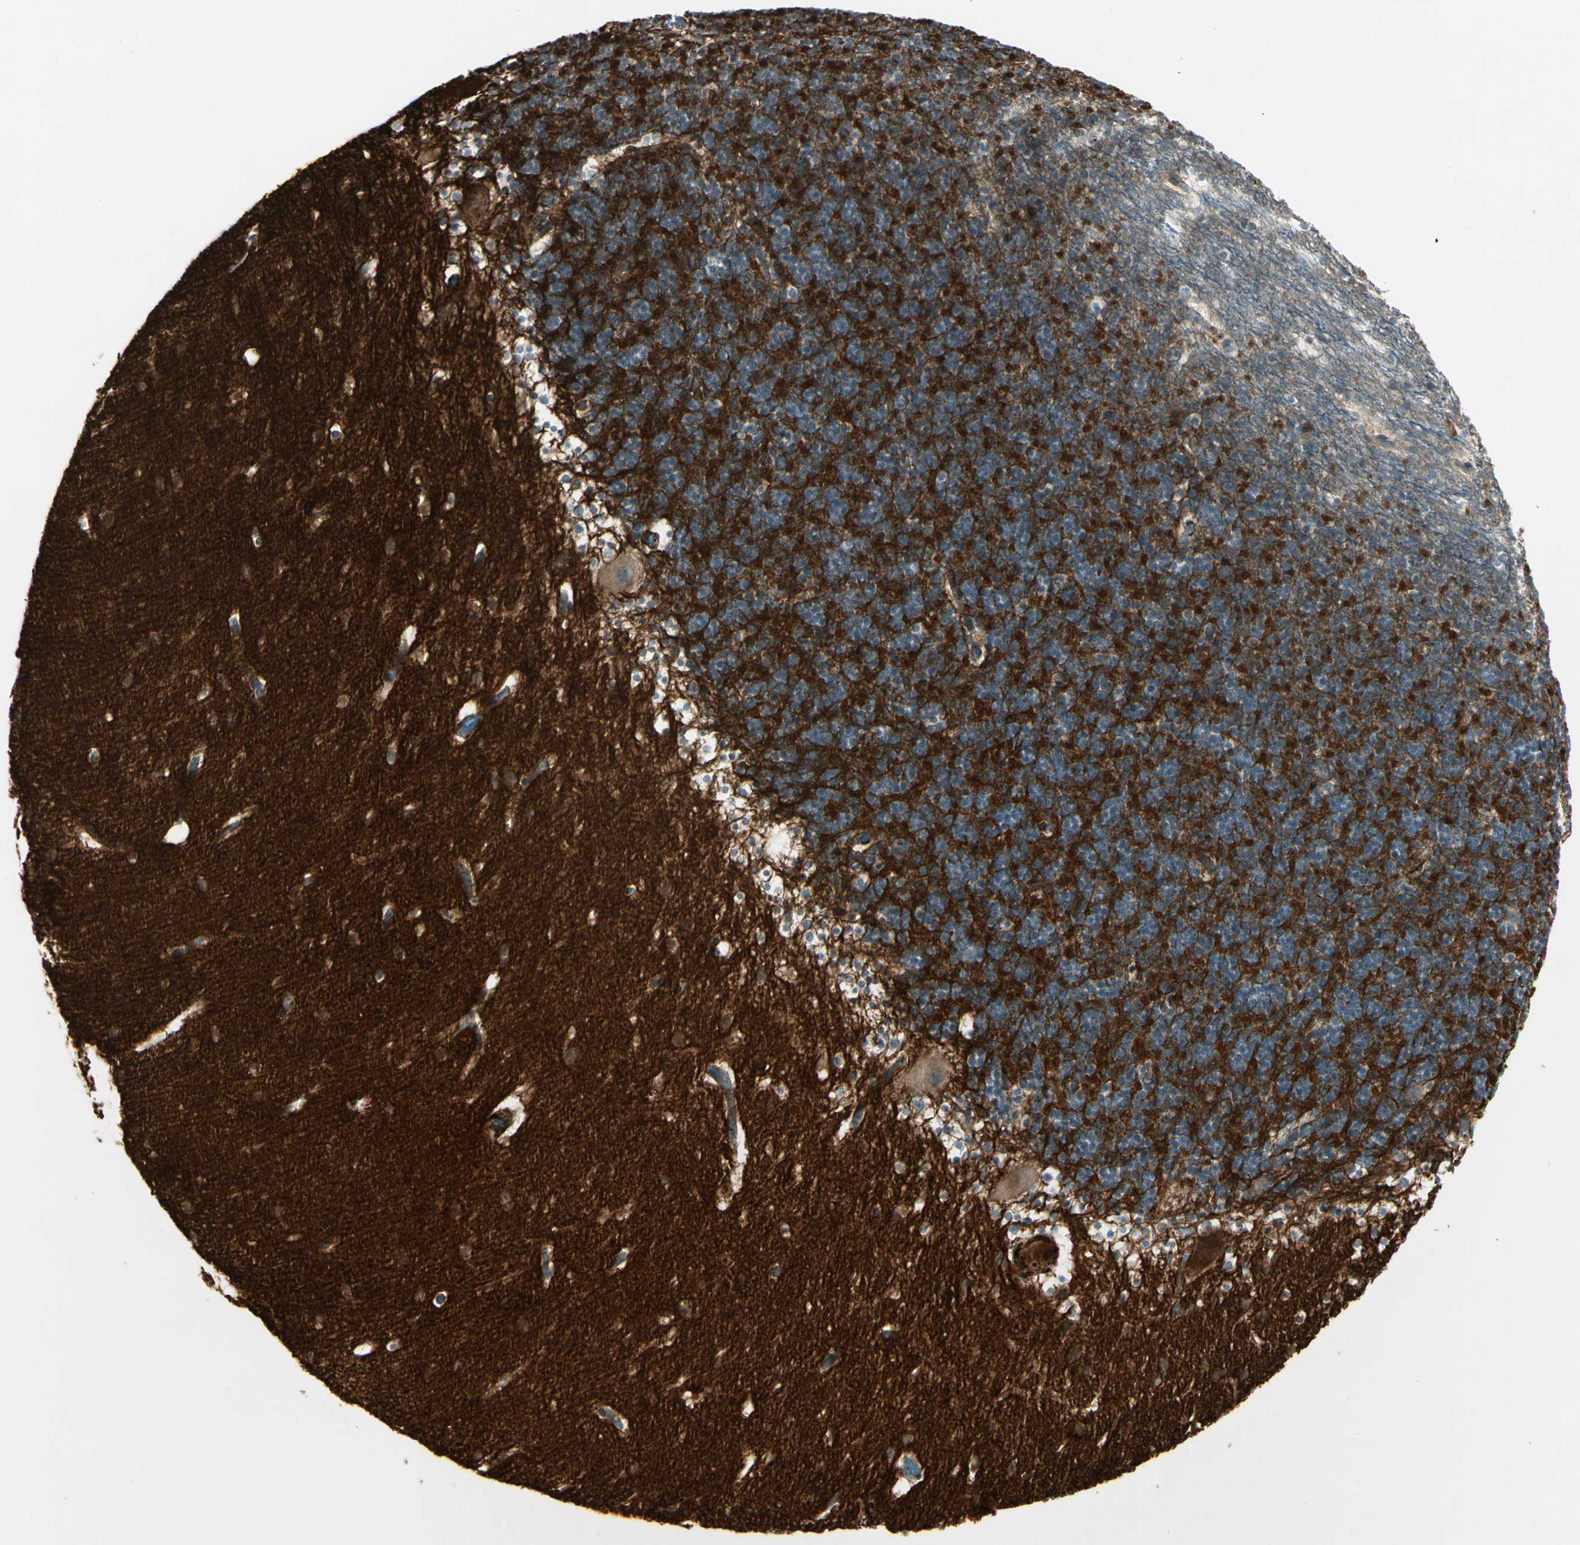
{"staining": {"intensity": "strong", "quantity": "<25%", "location": "cytoplasmic/membranous"}, "tissue": "cerebellum", "cell_type": "Cells in granular layer", "image_type": "normal", "snomed": [{"axis": "morphology", "description": "Normal tissue, NOS"}, {"axis": "topography", "description": "Cerebellum"}], "caption": "Cerebellum was stained to show a protein in brown. There is medium levels of strong cytoplasmic/membranous positivity in about <25% of cells in granular layer. (DAB IHC, brown staining for protein, blue staining for nuclei).", "gene": "MCAM", "patient": {"sex": "male", "age": 45}}